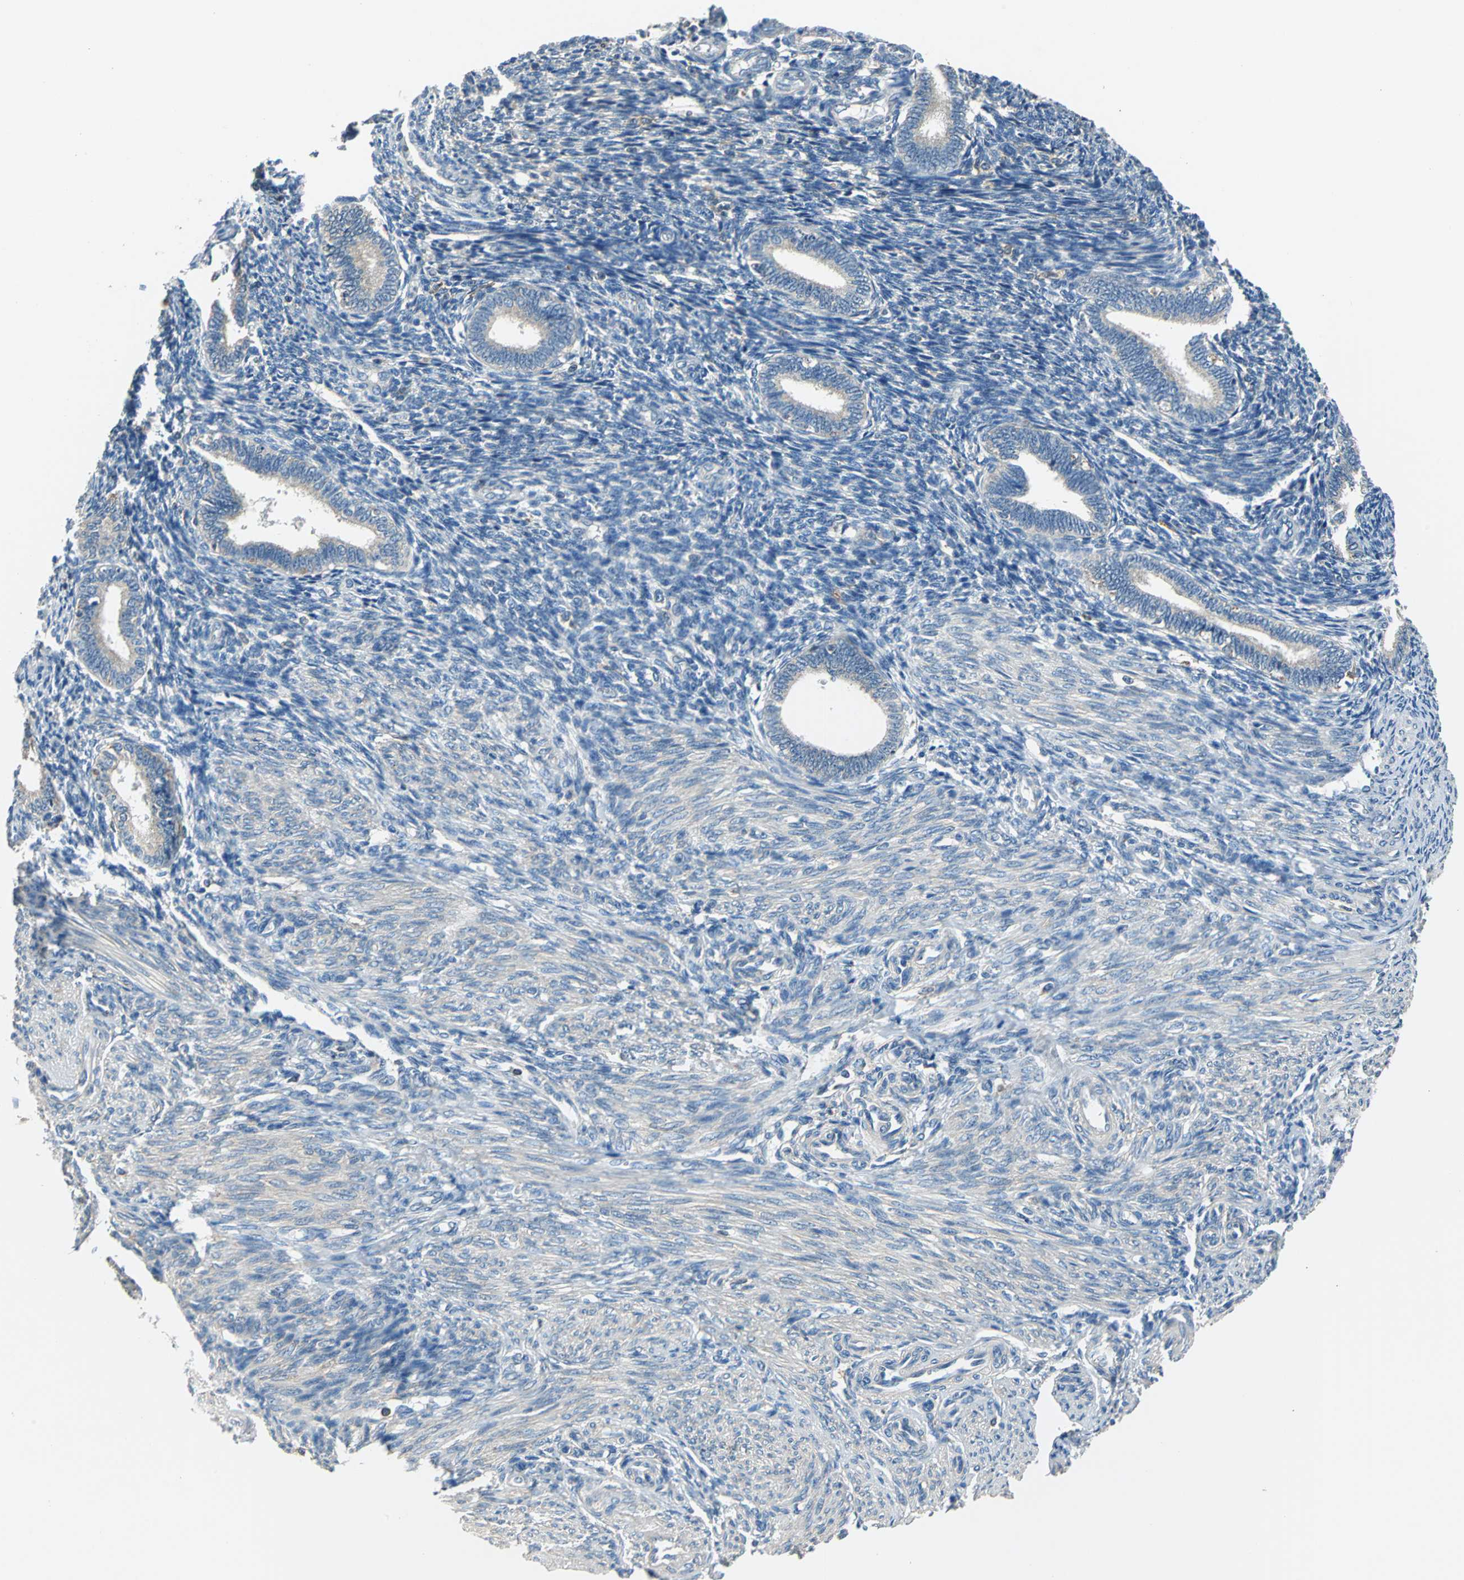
{"staining": {"intensity": "weak", "quantity": "25%-75%", "location": "cytoplasmic/membranous"}, "tissue": "endometrium", "cell_type": "Cells in endometrial stroma", "image_type": "normal", "snomed": [{"axis": "morphology", "description": "Normal tissue, NOS"}, {"axis": "topography", "description": "Endometrium"}], "caption": "Cells in endometrial stroma demonstrate weak cytoplasmic/membranous positivity in about 25%-75% of cells in unremarkable endometrium. Using DAB (3,3'-diaminobenzidine) (brown) and hematoxylin (blue) stains, captured at high magnification using brightfield microscopy.", "gene": "PRKCA", "patient": {"sex": "female", "age": 27}}